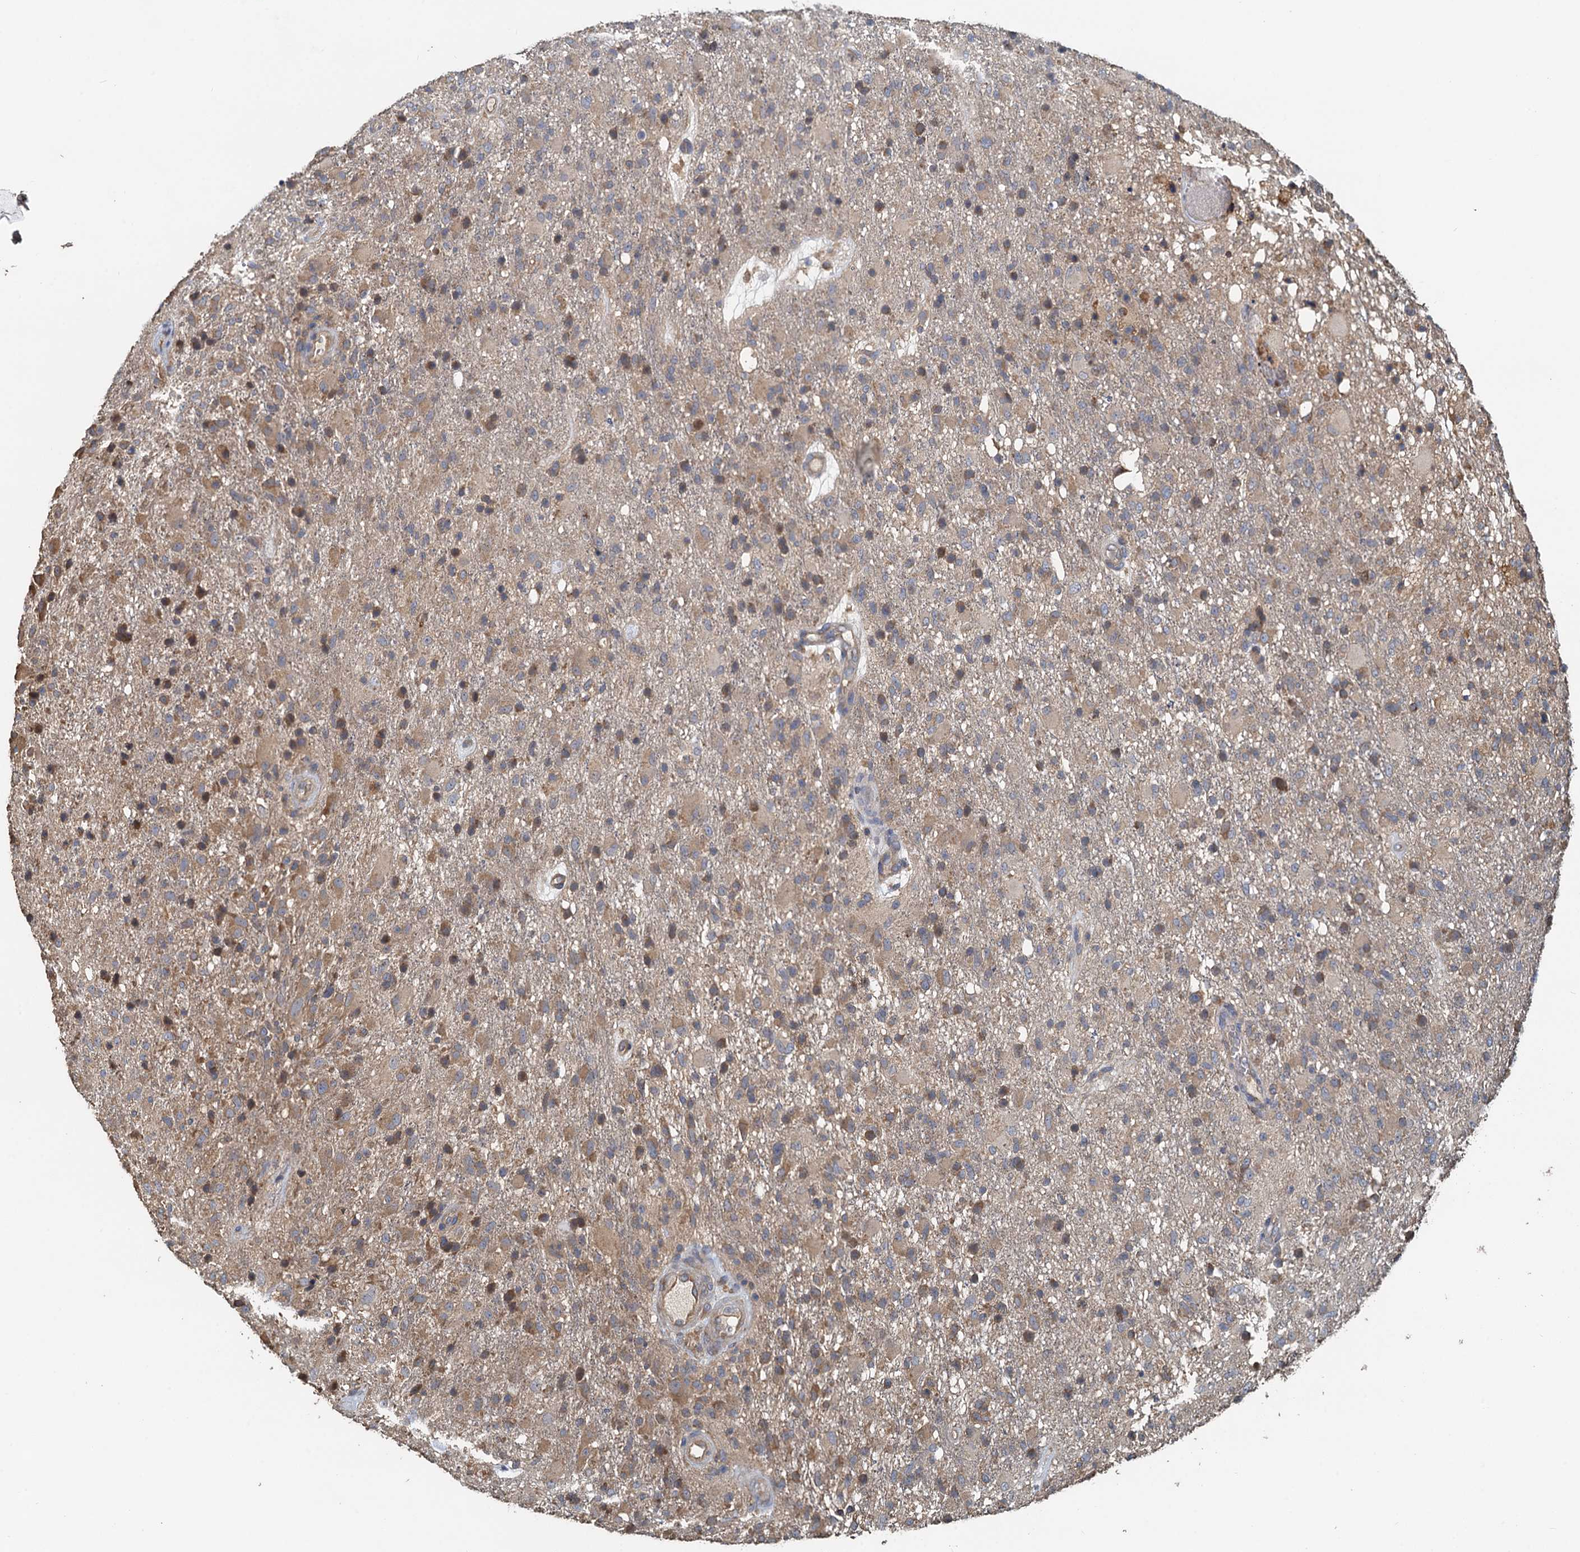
{"staining": {"intensity": "moderate", "quantity": "<25%", "location": "cytoplasmic/membranous"}, "tissue": "glioma", "cell_type": "Tumor cells", "image_type": "cancer", "snomed": [{"axis": "morphology", "description": "Glioma, malignant, High grade"}, {"axis": "topography", "description": "Brain"}], "caption": "Tumor cells demonstrate low levels of moderate cytoplasmic/membranous positivity in about <25% of cells in glioma.", "gene": "HYI", "patient": {"sex": "female", "age": 74}}